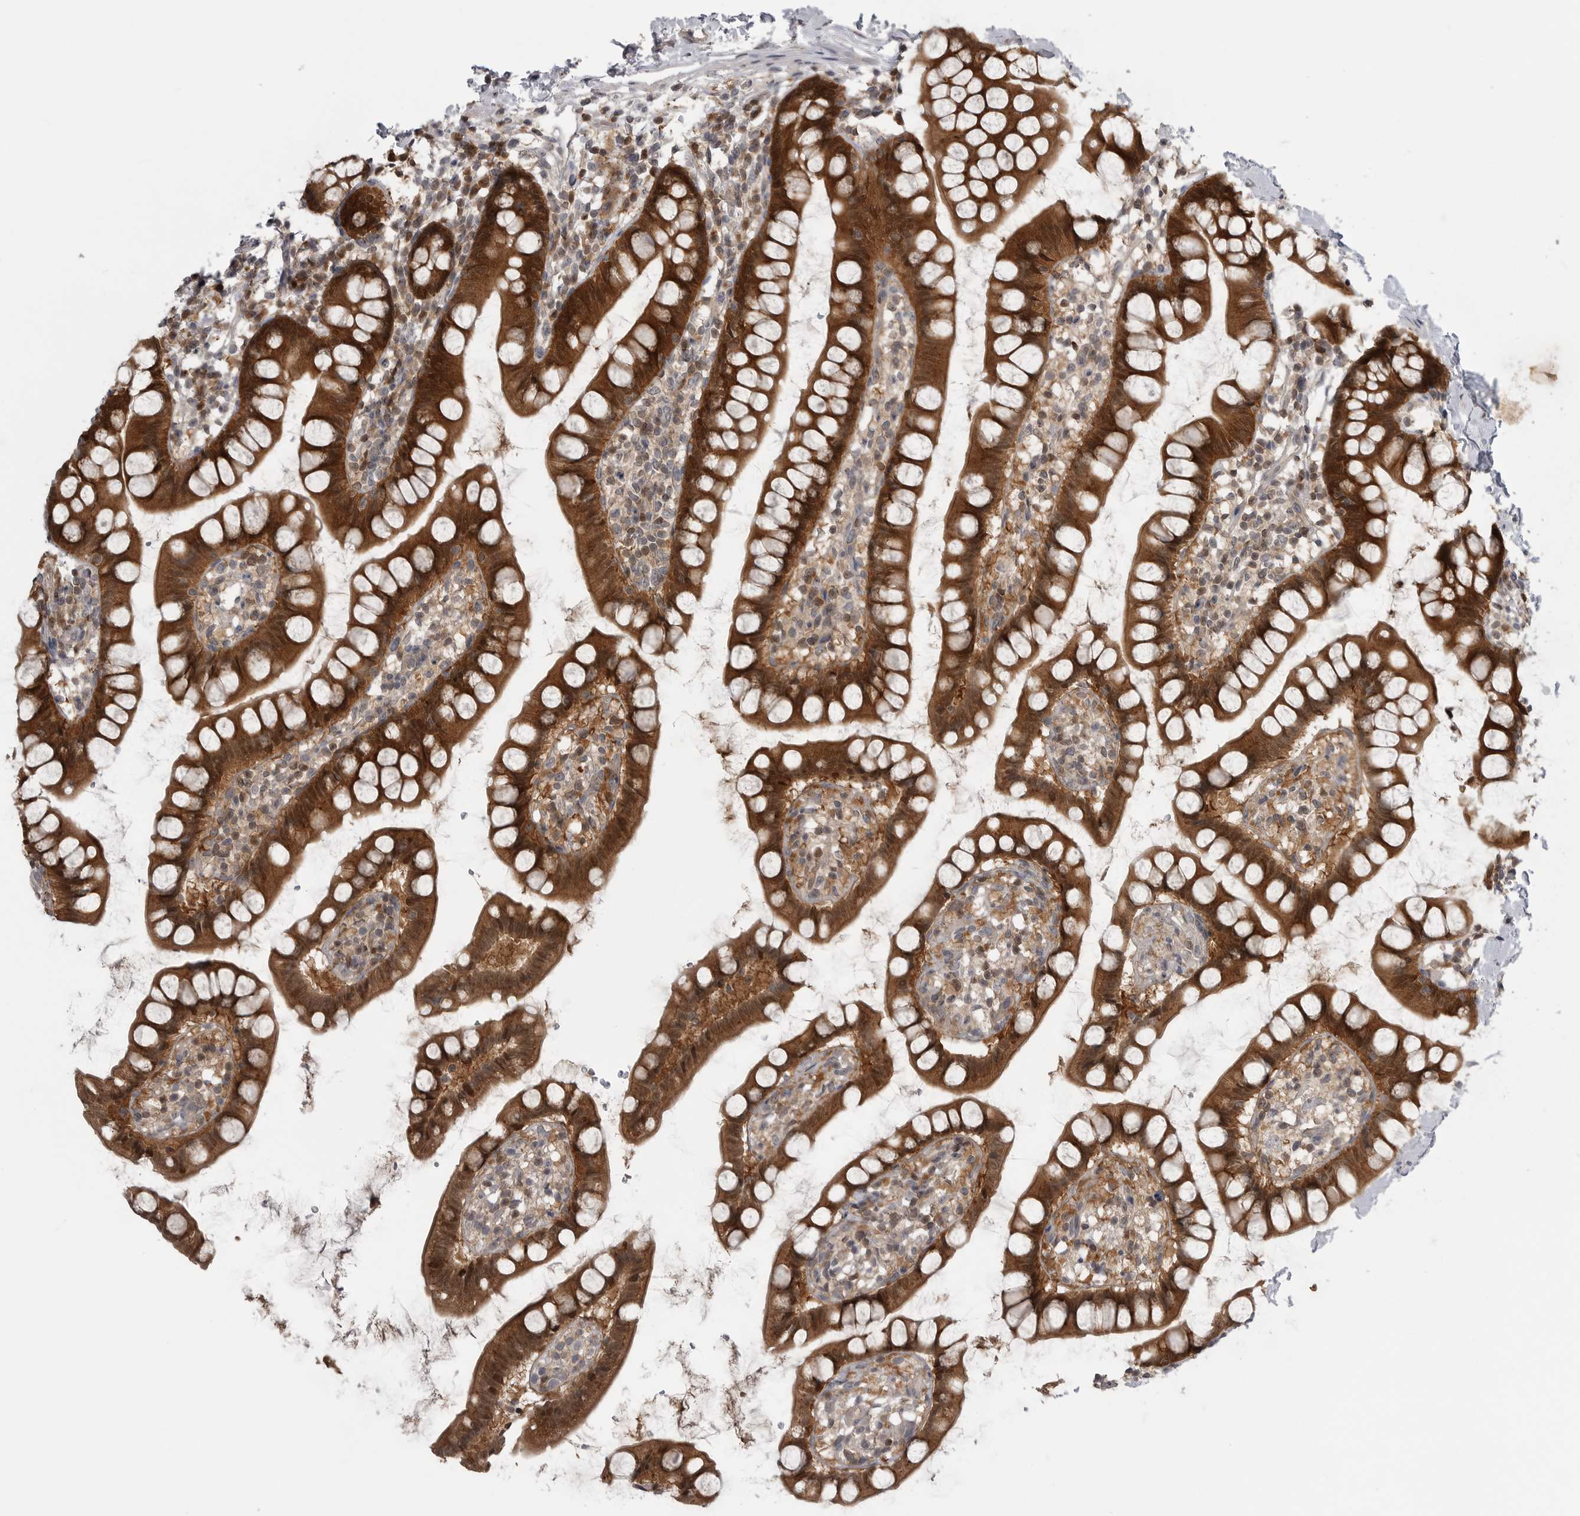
{"staining": {"intensity": "strong", "quantity": ">75%", "location": "cytoplasmic/membranous,nuclear"}, "tissue": "small intestine", "cell_type": "Glandular cells", "image_type": "normal", "snomed": [{"axis": "morphology", "description": "Normal tissue, NOS"}, {"axis": "topography", "description": "Small intestine"}], "caption": "This photomicrograph demonstrates immunohistochemistry (IHC) staining of unremarkable small intestine, with high strong cytoplasmic/membranous,nuclear positivity in approximately >75% of glandular cells.", "gene": "MAPK13", "patient": {"sex": "female", "age": 84}}